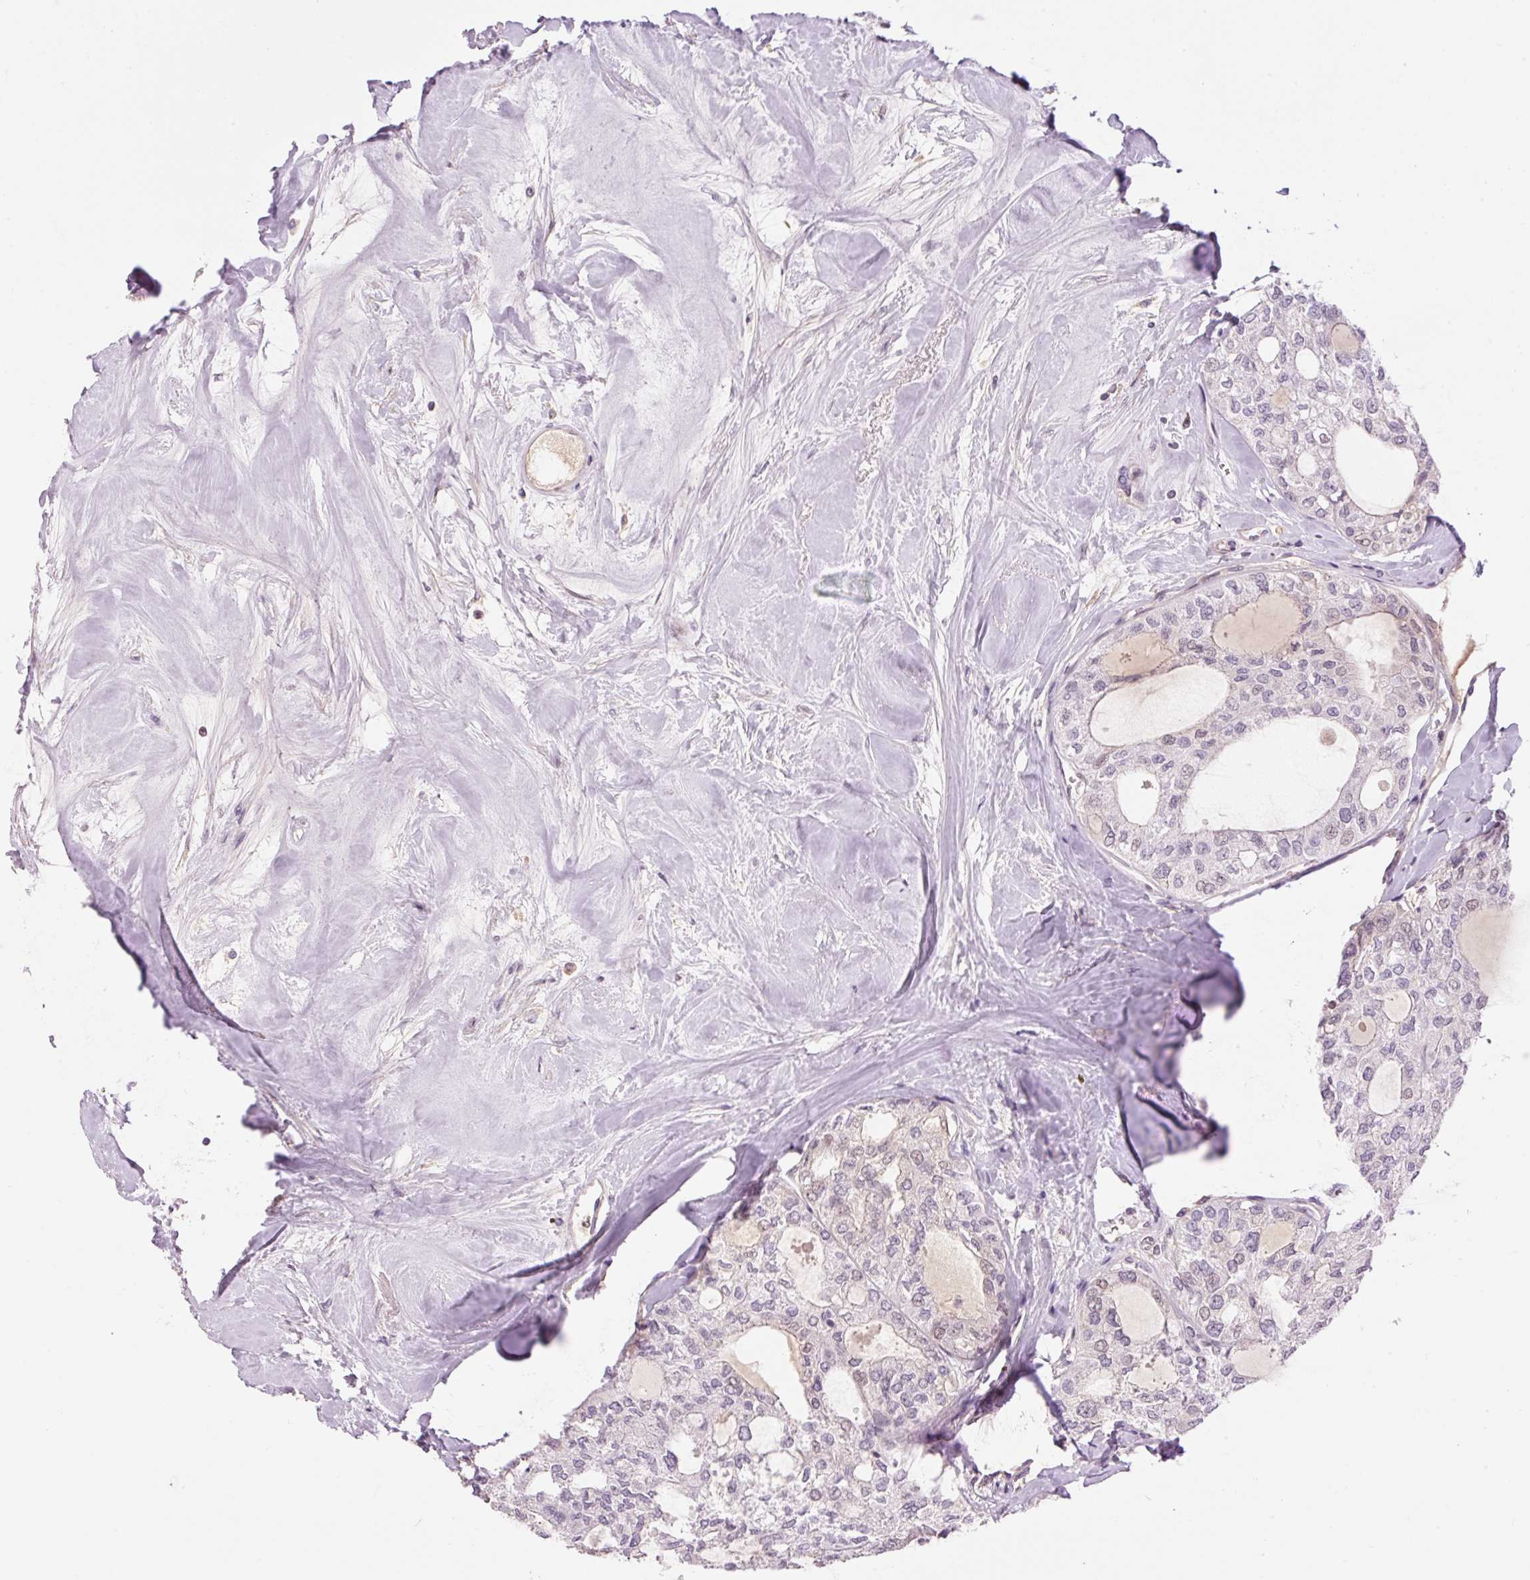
{"staining": {"intensity": "negative", "quantity": "none", "location": "none"}, "tissue": "thyroid cancer", "cell_type": "Tumor cells", "image_type": "cancer", "snomed": [{"axis": "morphology", "description": "Follicular adenoma carcinoma, NOS"}, {"axis": "topography", "description": "Thyroid gland"}], "caption": "High magnification brightfield microscopy of thyroid cancer (follicular adenoma carcinoma) stained with DAB (3,3'-diaminobenzidine) (brown) and counterstained with hematoxylin (blue): tumor cells show no significant positivity.", "gene": "HNF1A", "patient": {"sex": "male", "age": 75}}